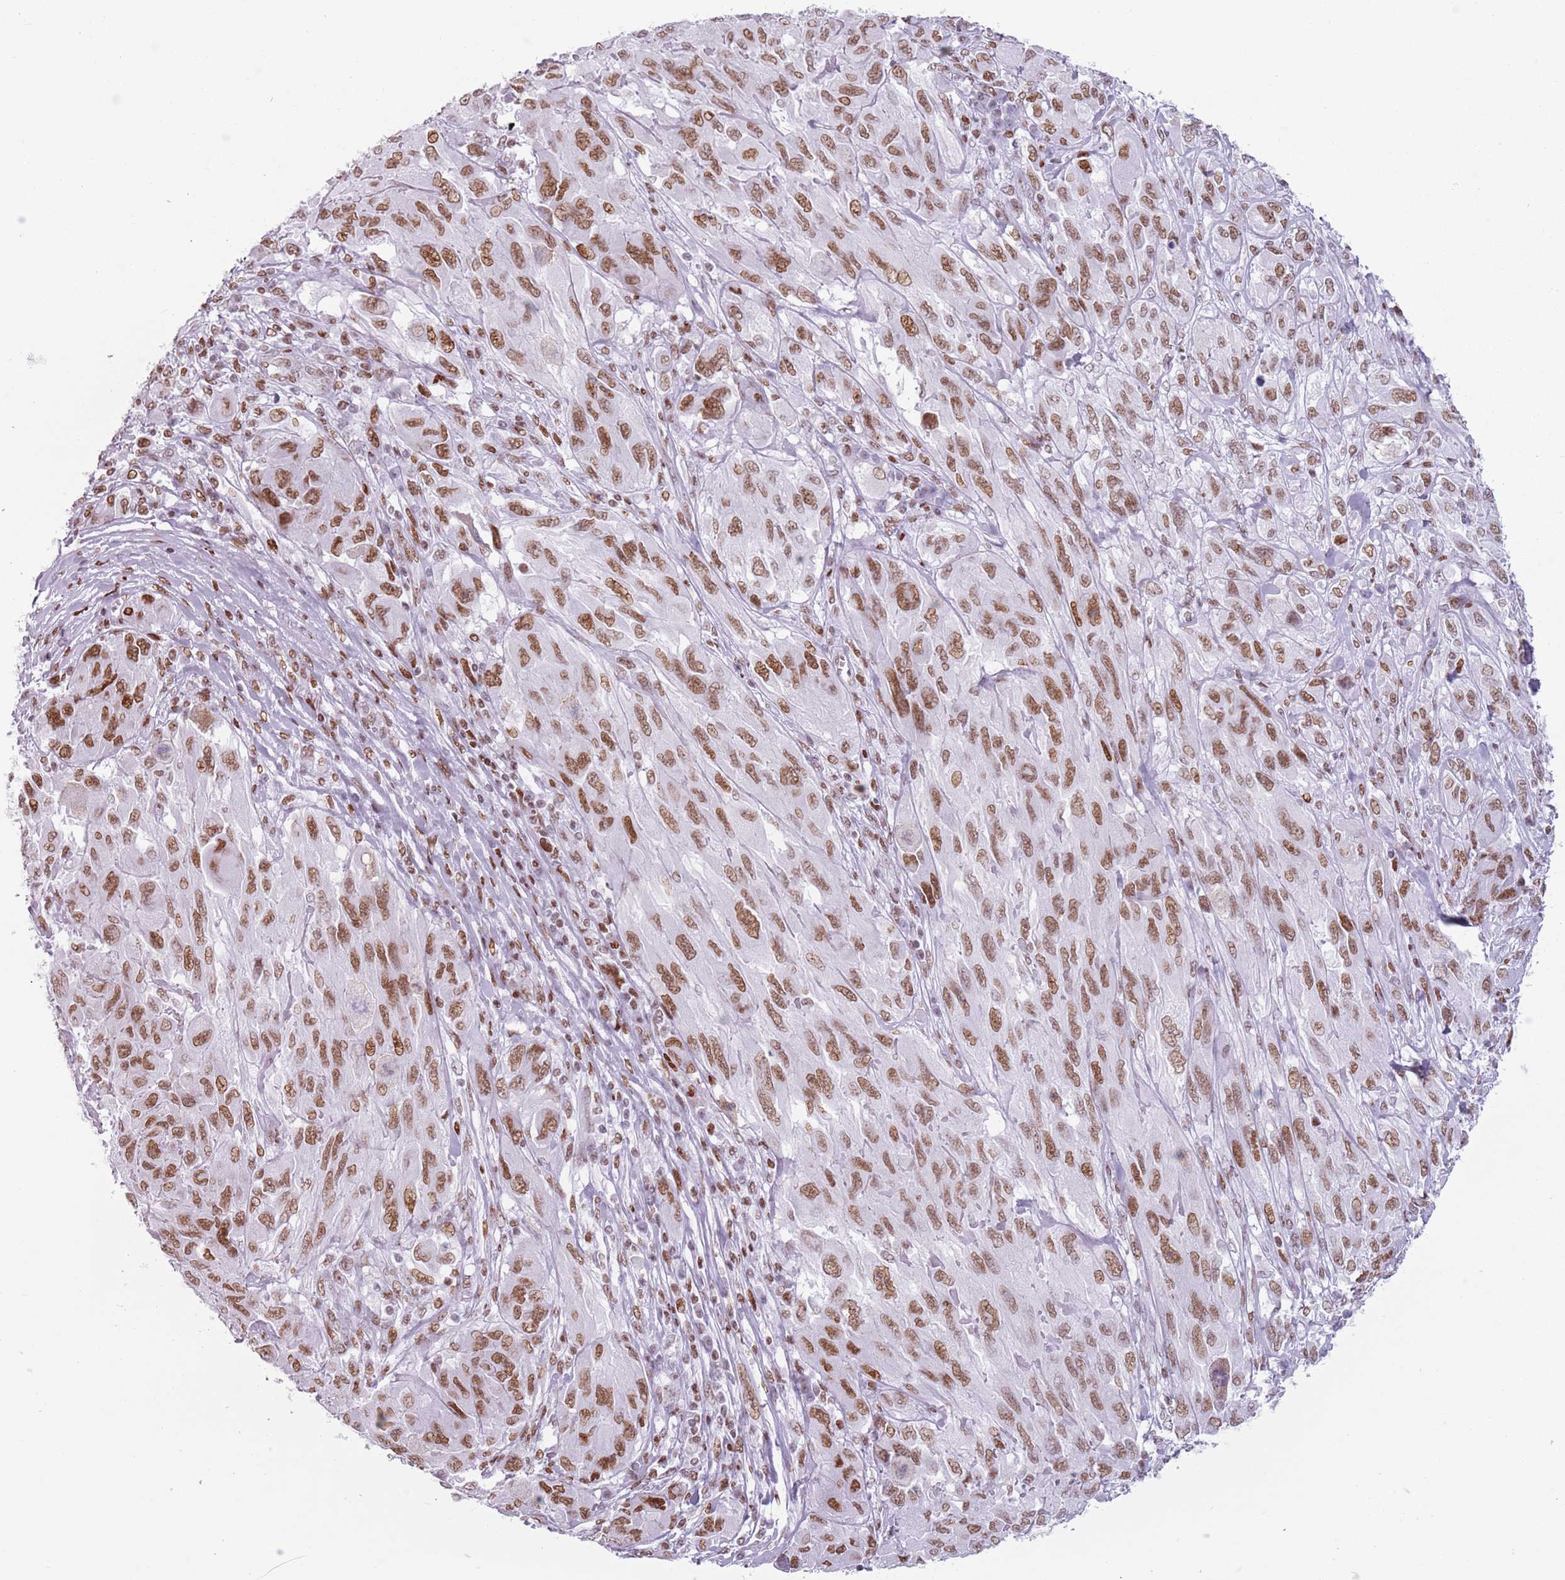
{"staining": {"intensity": "moderate", "quantity": ">75%", "location": "nuclear"}, "tissue": "melanoma", "cell_type": "Tumor cells", "image_type": "cancer", "snomed": [{"axis": "morphology", "description": "Malignant melanoma, NOS"}, {"axis": "topography", "description": "Skin"}], "caption": "High-power microscopy captured an immunohistochemistry (IHC) image of melanoma, revealing moderate nuclear staining in about >75% of tumor cells.", "gene": "FAM104B", "patient": {"sex": "female", "age": 91}}